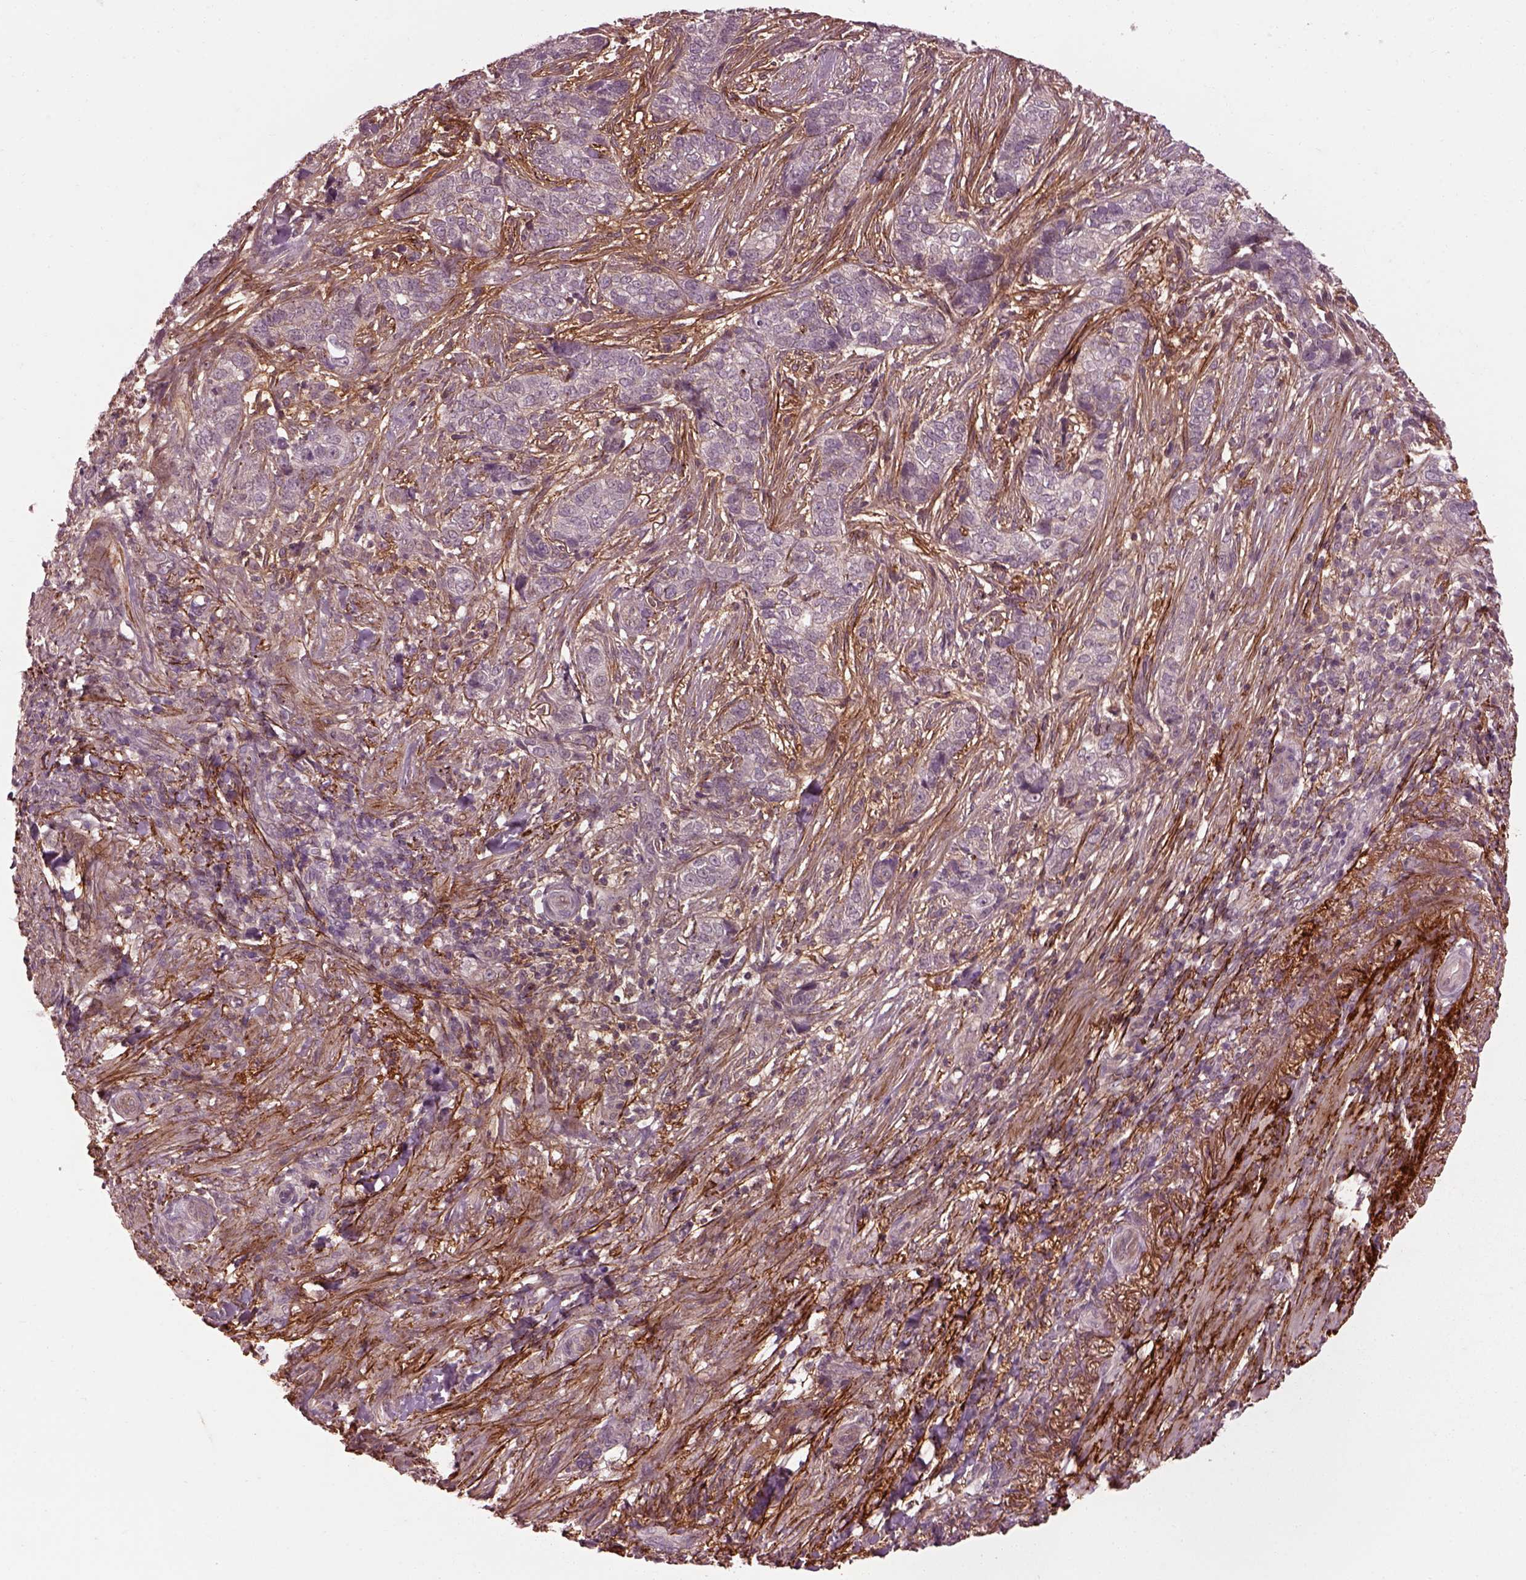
{"staining": {"intensity": "negative", "quantity": "none", "location": "none"}, "tissue": "skin cancer", "cell_type": "Tumor cells", "image_type": "cancer", "snomed": [{"axis": "morphology", "description": "Basal cell carcinoma"}, {"axis": "topography", "description": "Skin"}], "caption": "DAB immunohistochemical staining of skin cancer (basal cell carcinoma) reveals no significant positivity in tumor cells.", "gene": "EFEMP1", "patient": {"sex": "female", "age": 69}}